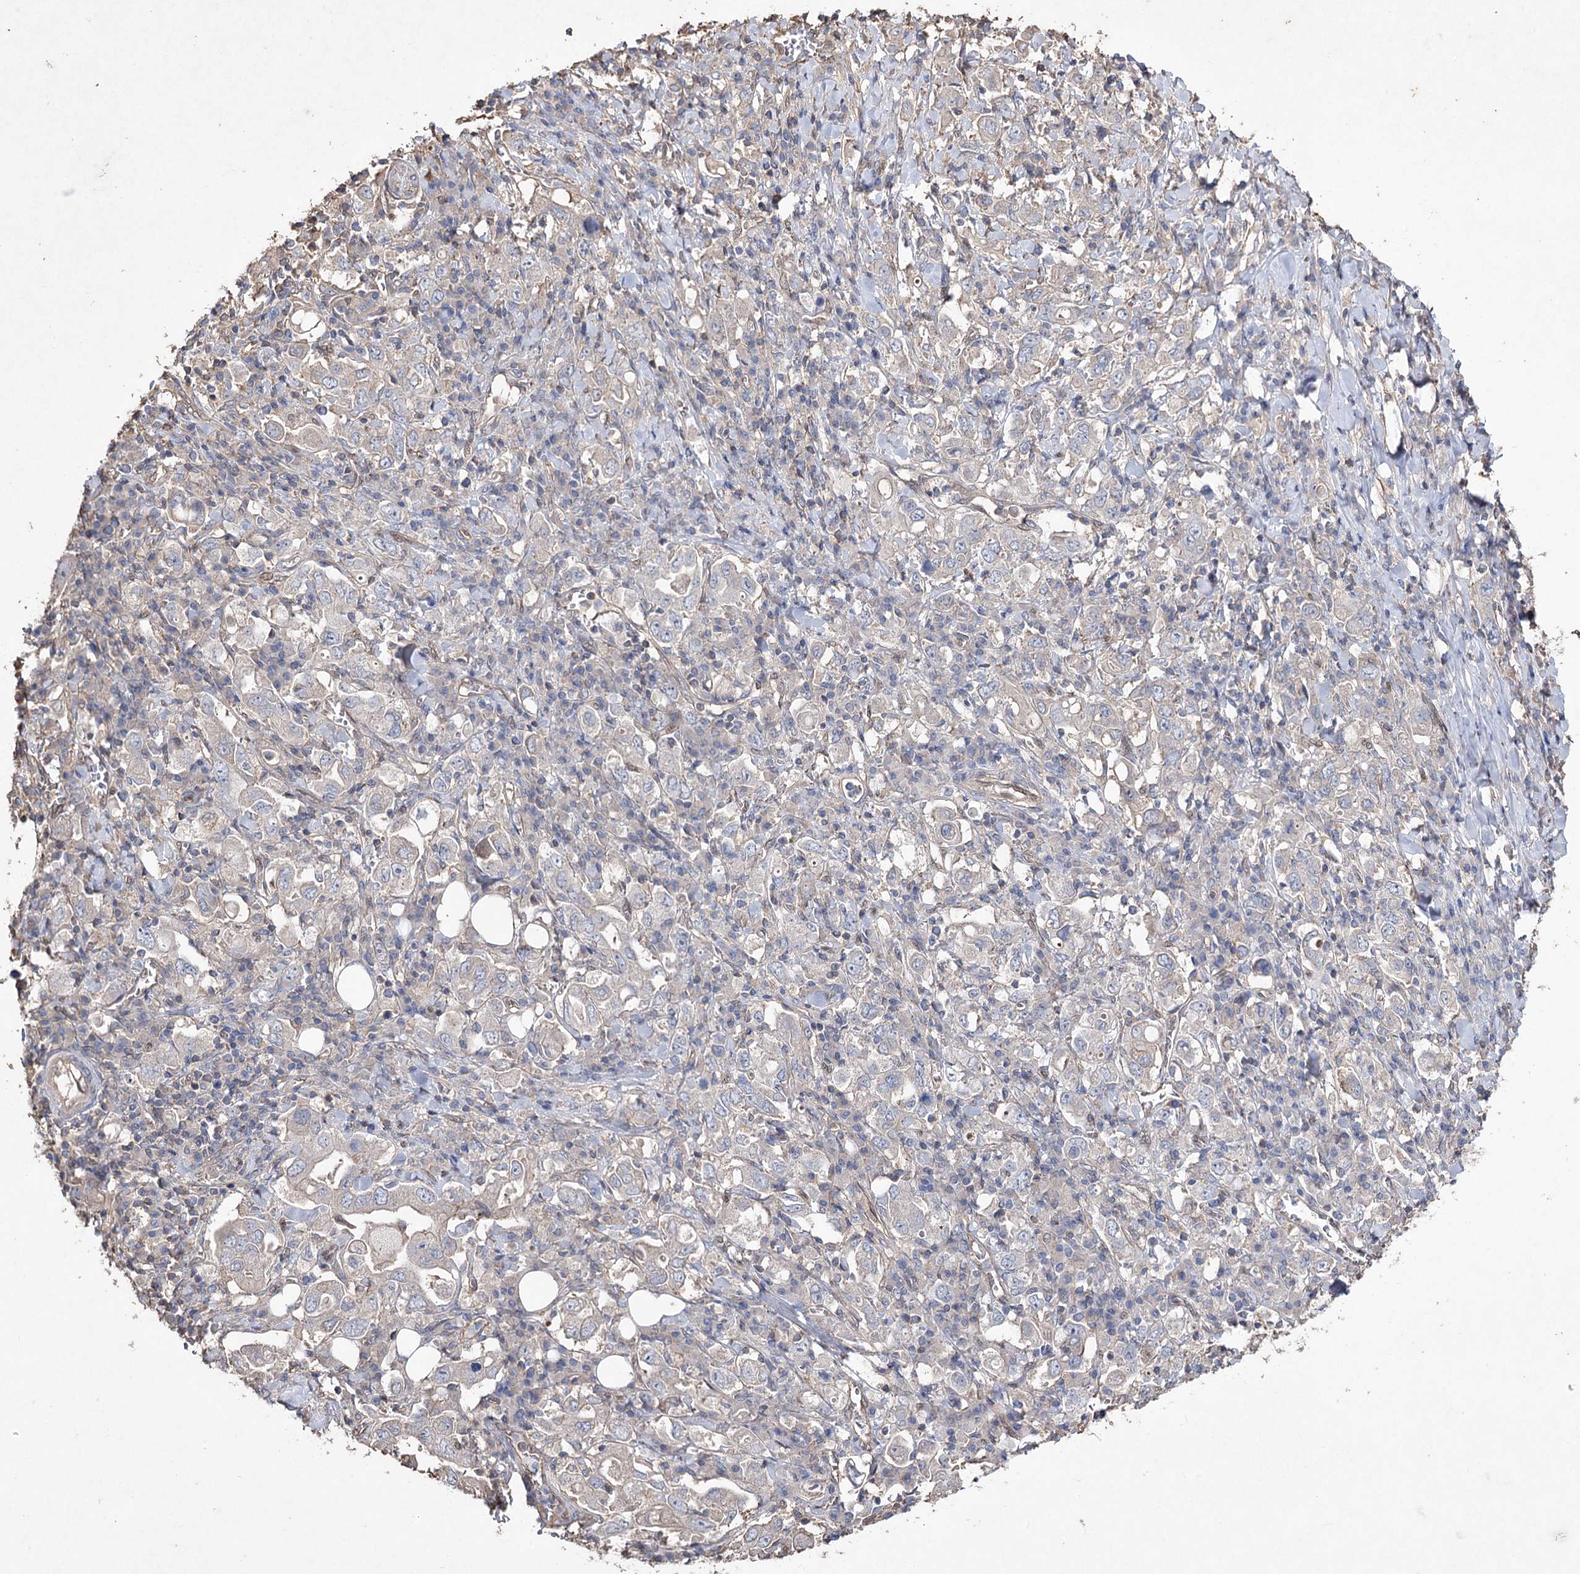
{"staining": {"intensity": "negative", "quantity": "none", "location": "none"}, "tissue": "stomach cancer", "cell_type": "Tumor cells", "image_type": "cancer", "snomed": [{"axis": "morphology", "description": "Adenocarcinoma, NOS"}, {"axis": "topography", "description": "Stomach, upper"}], "caption": "The histopathology image shows no significant staining in tumor cells of stomach adenocarcinoma. Nuclei are stained in blue.", "gene": "FAM13B", "patient": {"sex": "male", "age": 62}}